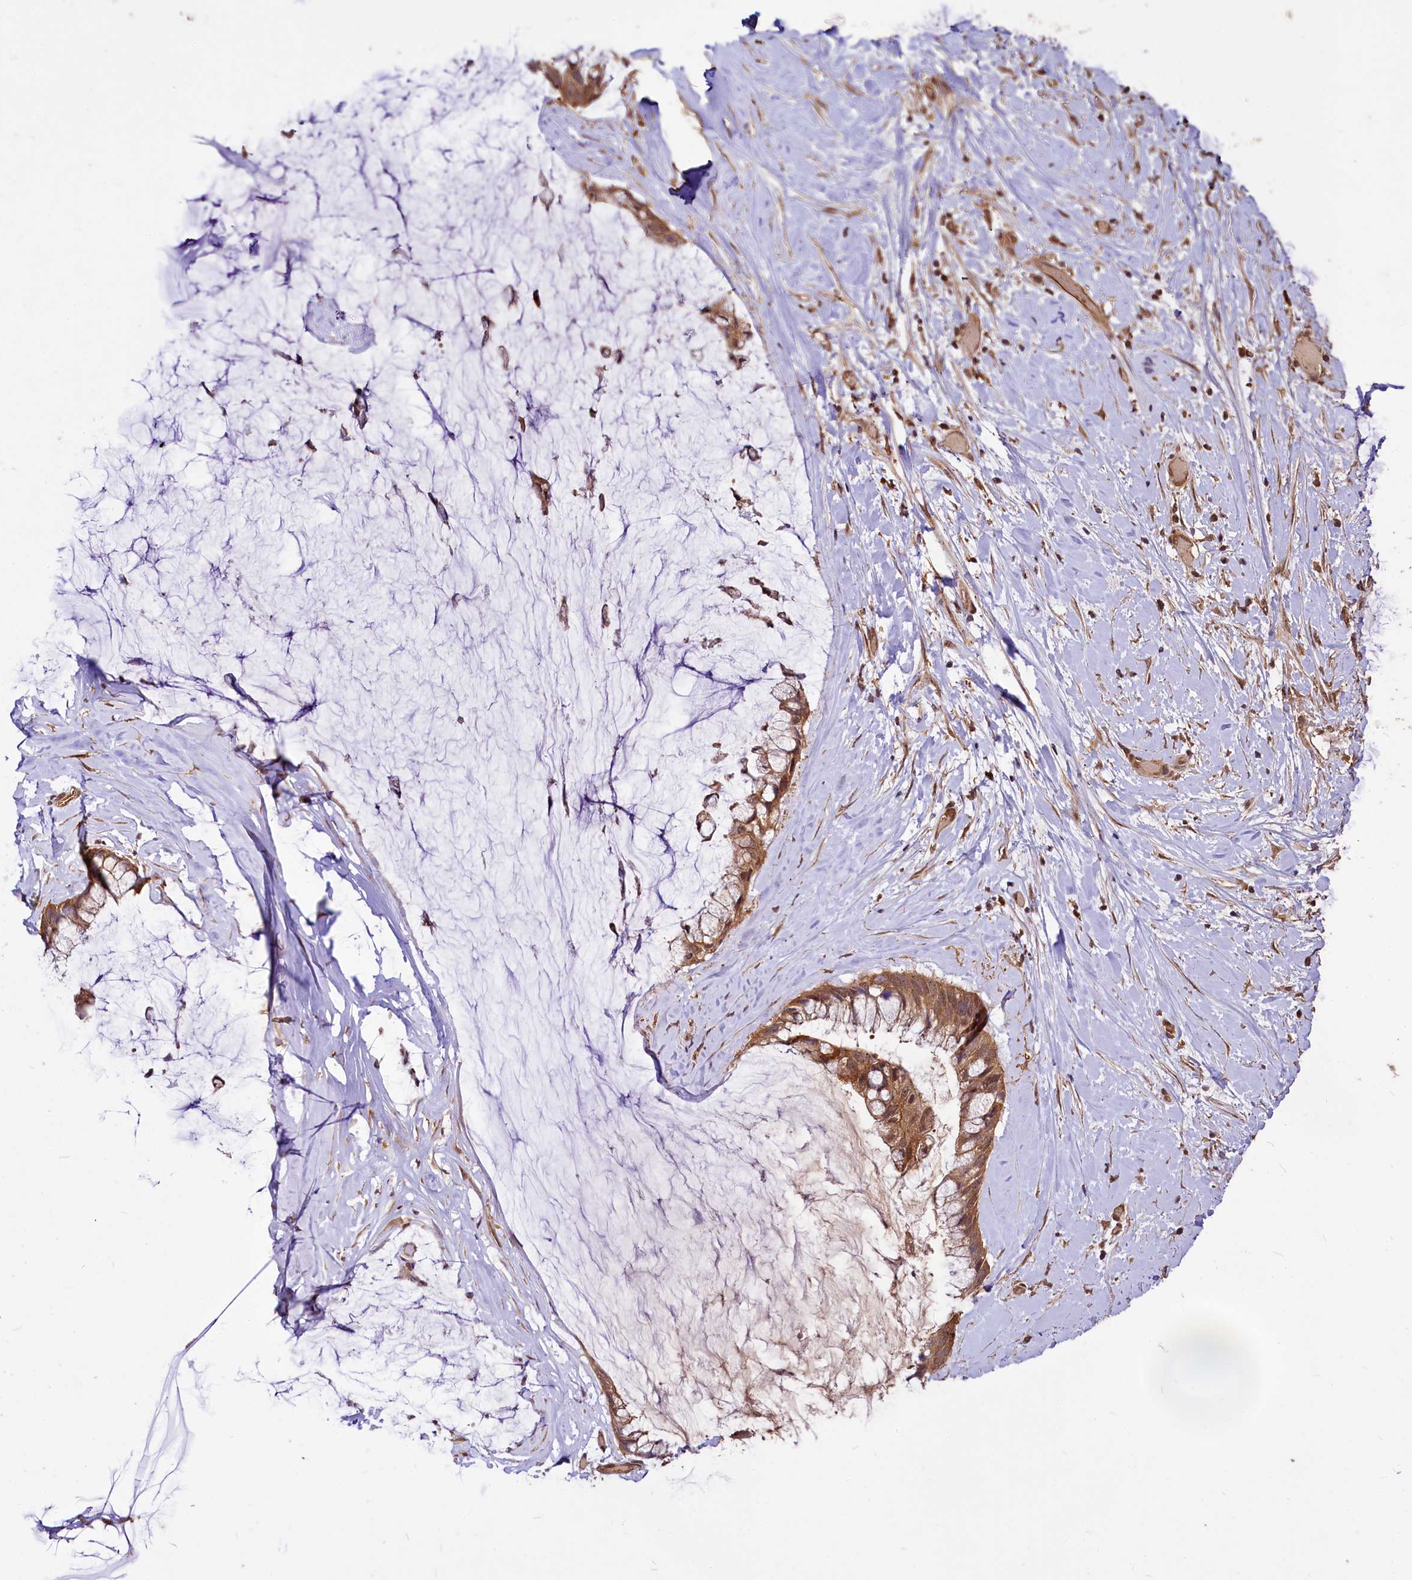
{"staining": {"intensity": "moderate", "quantity": ">75%", "location": "cytoplasmic/membranous"}, "tissue": "ovarian cancer", "cell_type": "Tumor cells", "image_type": "cancer", "snomed": [{"axis": "morphology", "description": "Cystadenocarcinoma, mucinous, NOS"}, {"axis": "topography", "description": "Ovary"}], "caption": "Immunohistochemistry photomicrograph of human ovarian mucinous cystadenocarcinoma stained for a protein (brown), which shows medium levels of moderate cytoplasmic/membranous positivity in approximately >75% of tumor cells.", "gene": "VPS51", "patient": {"sex": "female", "age": 39}}